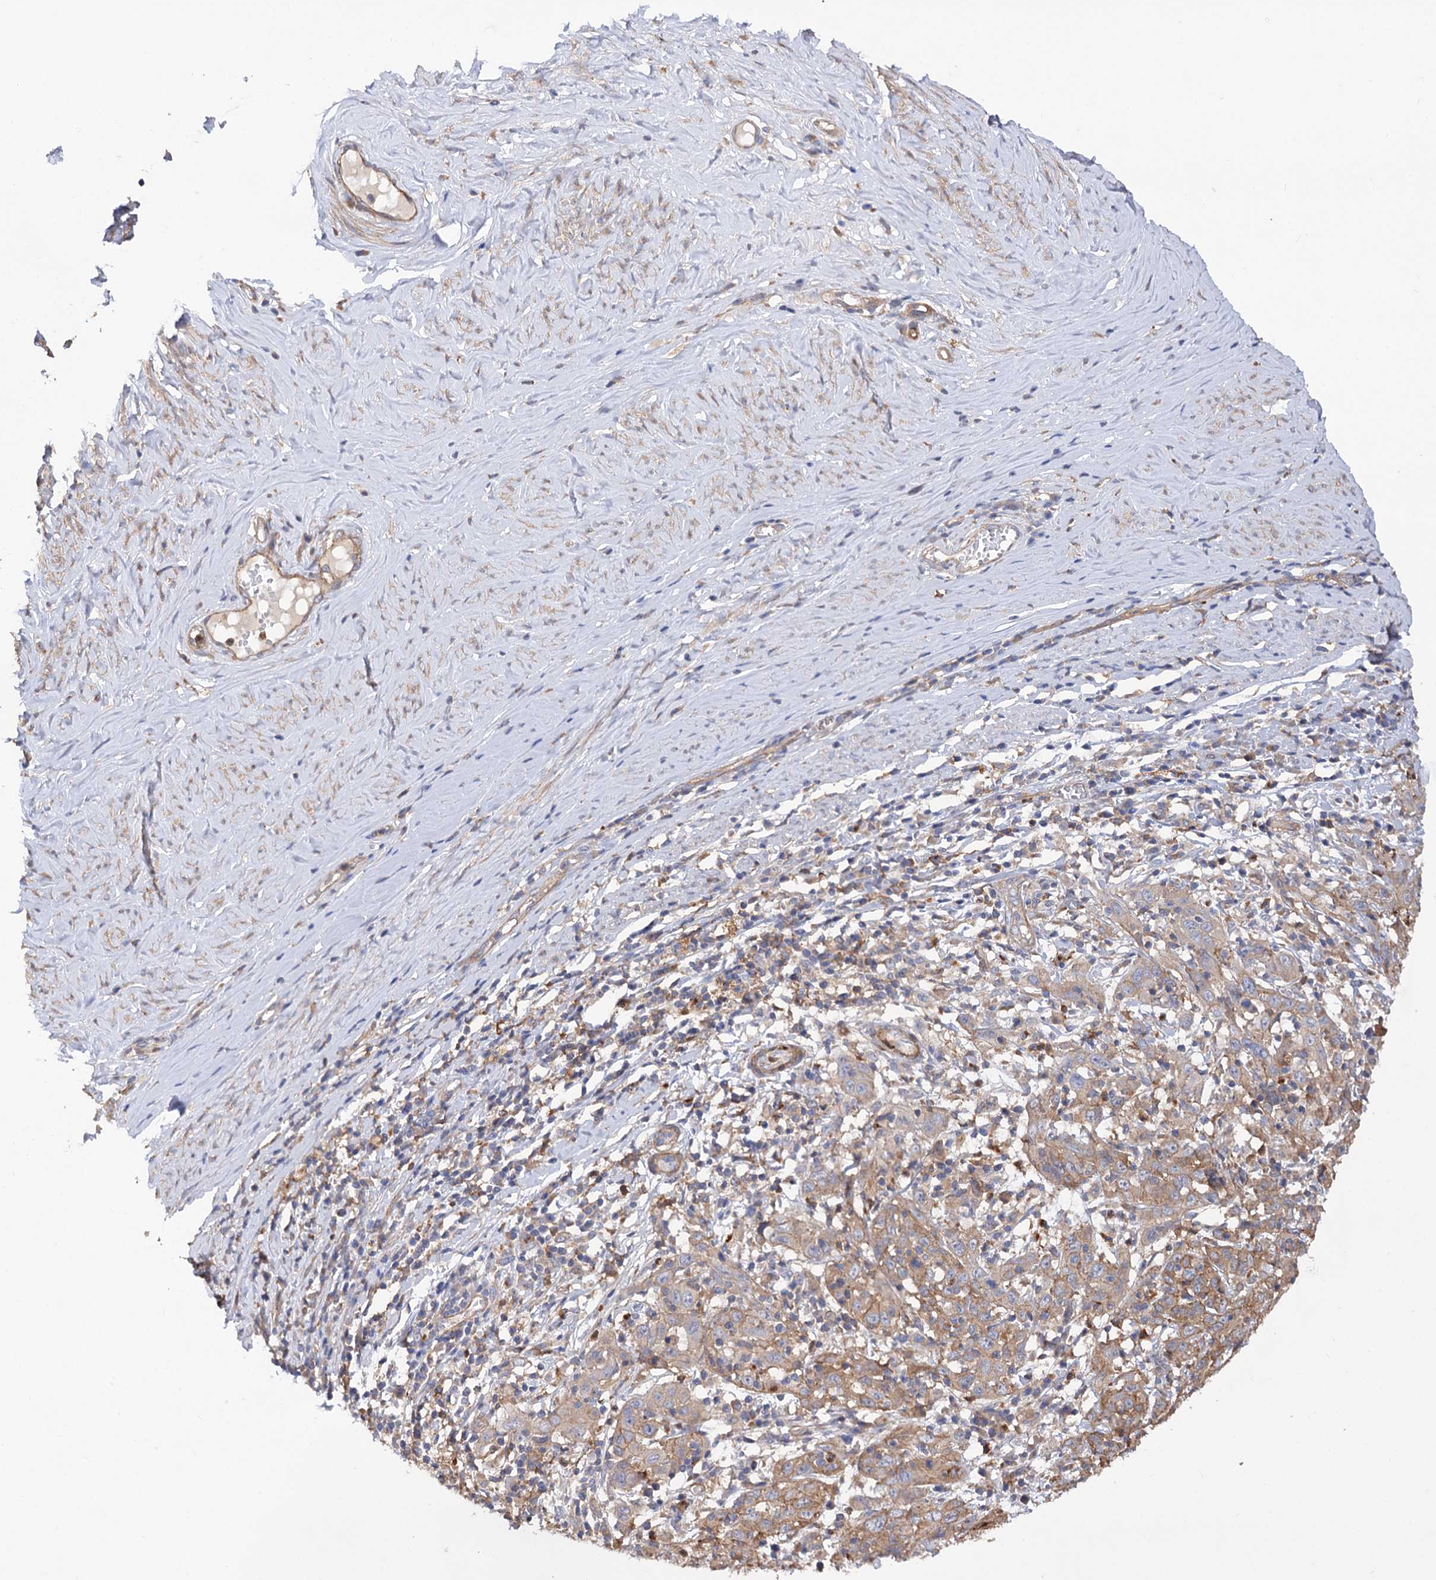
{"staining": {"intensity": "weak", "quantity": "25%-75%", "location": "cytoplasmic/membranous"}, "tissue": "cervical cancer", "cell_type": "Tumor cells", "image_type": "cancer", "snomed": [{"axis": "morphology", "description": "Squamous cell carcinoma, NOS"}, {"axis": "topography", "description": "Cervix"}], "caption": "Protein expression analysis of squamous cell carcinoma (cervical) reveals weak cytoplasmic/membranous positivity in about 25%-75% of tumor cells.", "gene": "CSAD", "patient": {"sex": "female", "age": 46}}